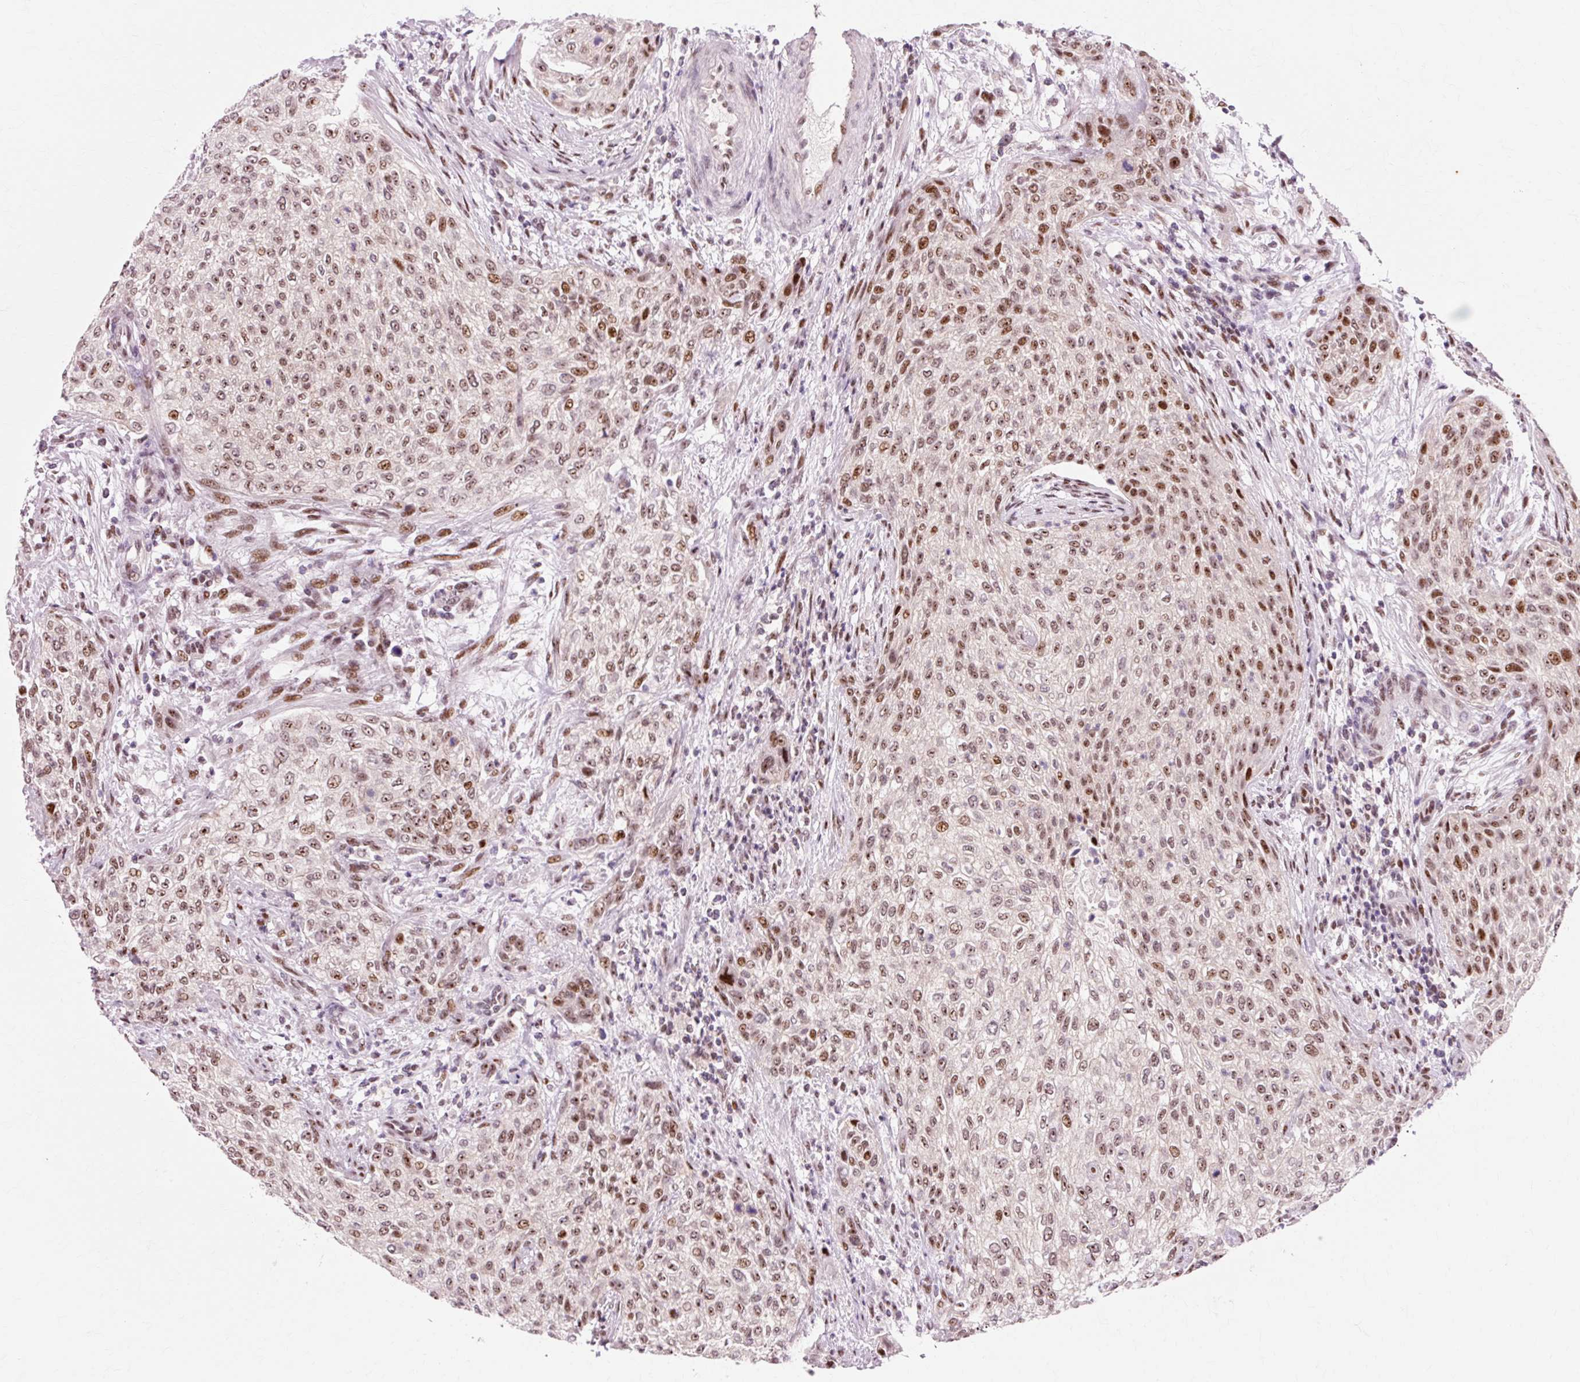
{"staining": {"intensity": "moderate", "quantity": ">75%", "location": "nuclear"}, "tissue": "urothelial cancer", "cell_type": "Tumor cells", "image_type": "cancer", "snomed": [{"axis": "morphology", "description": "Urothelial carcinoma, High grade"}, {"axis": "topography", "description": "Urinary bladder"}], "caption": "Urothelial carcinoma (high-grade) was stained to show a protein in brown. There is medium levels of moderate nuclear positivity in about >75% of tumor cells.", "gene": "MACROD2", "patient": {"sex": "male", "age": 35}}